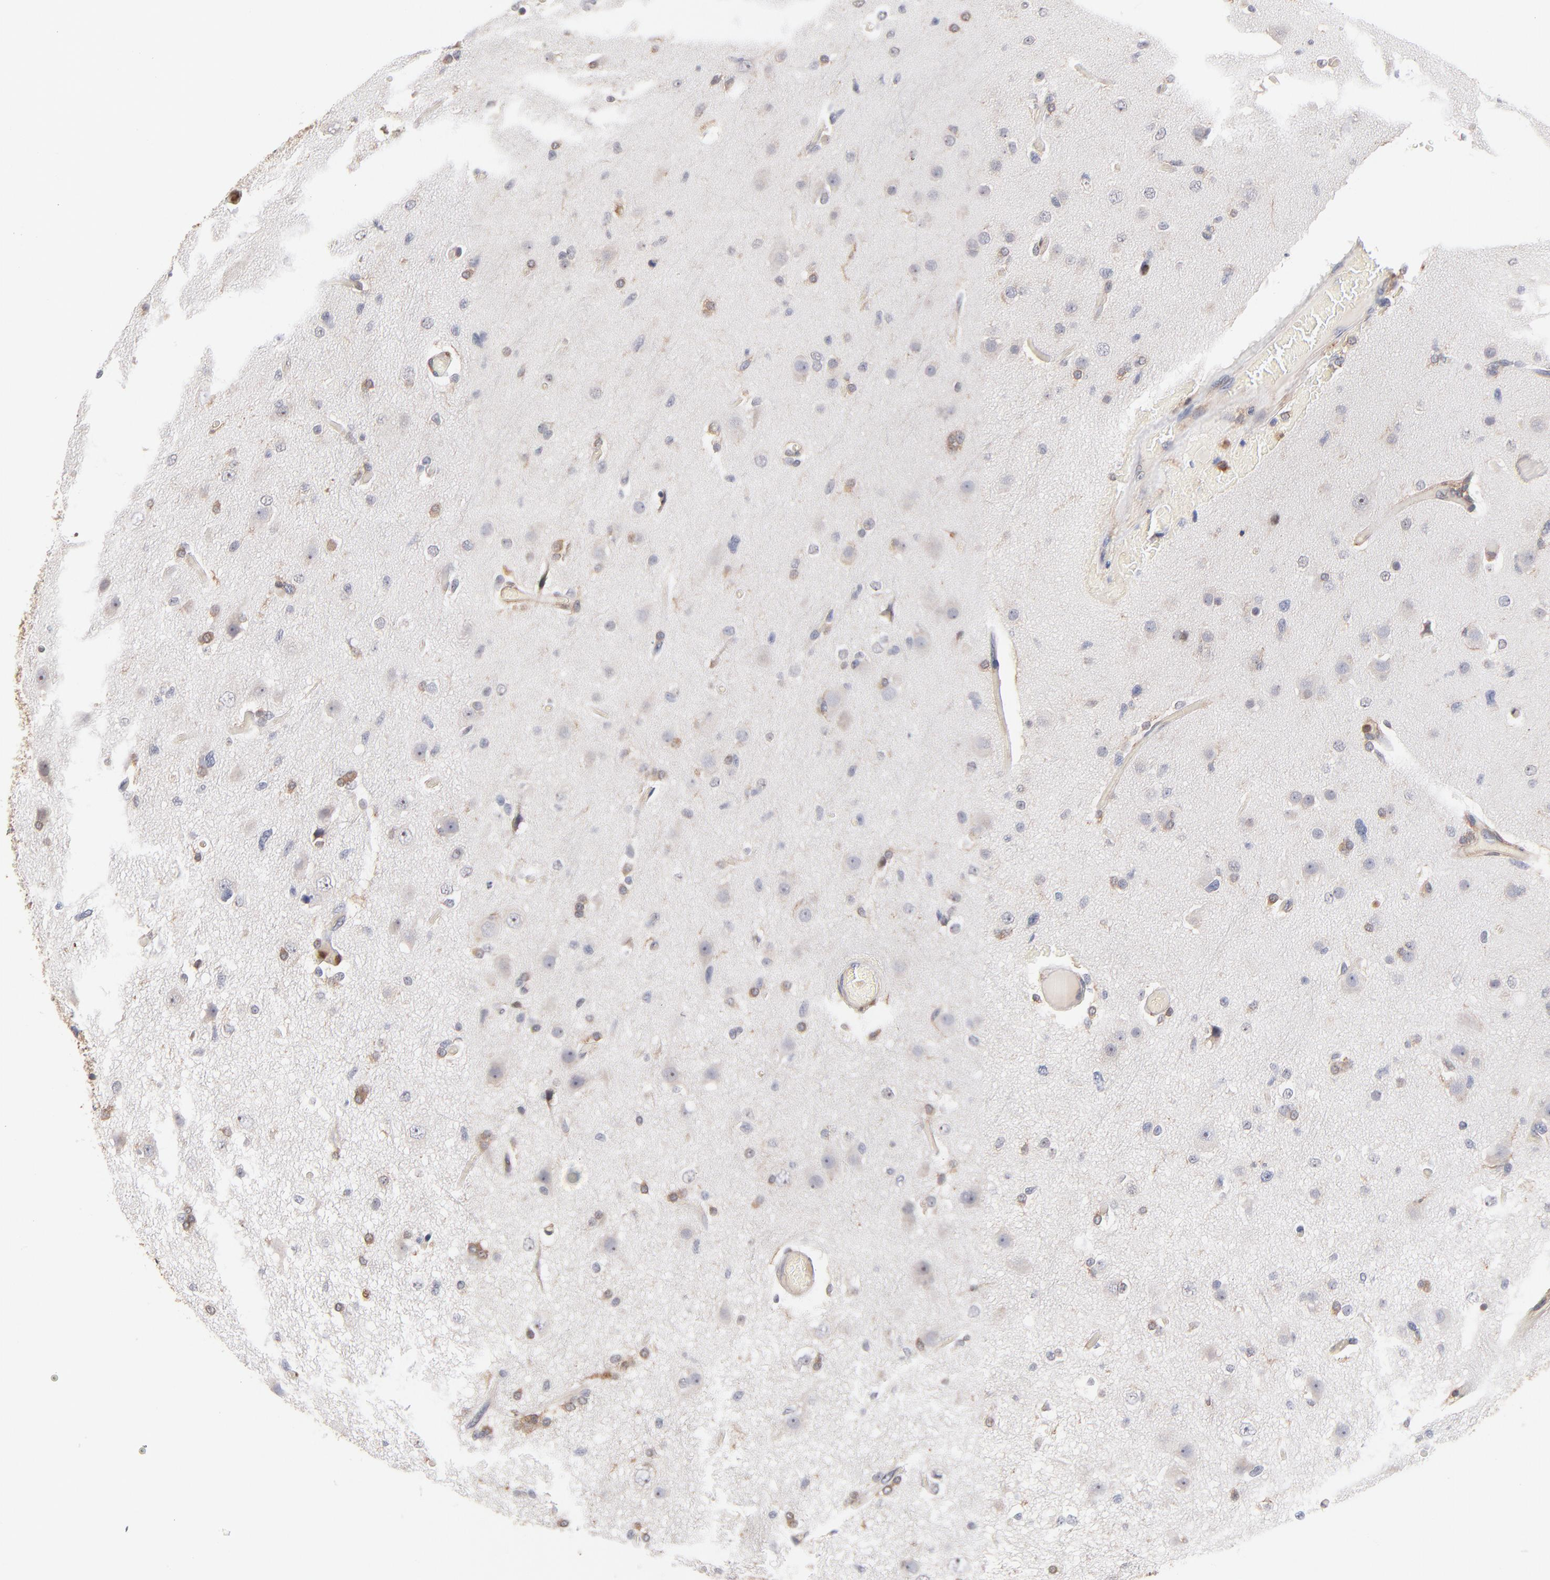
{"staining": {"intensity": "weak", "quantity": "<25%", "location": "cytoplasmic/membranous"}, "tissue": "glioma", "cell_type": "Tumor cells", "image_type": "cancer", "snomed": [{"axis": "morphology", "description": "Glioma, malignant, High grade"}, {"axis": "topography", "description": "Brain"}], "caption": "A micrograph of glioma stained for a protein demonstrates no brown staining in tumor cells. (Stains: DAB (3,3'-diaminobenzidine) IHC with hematoxylin counter stain, Microscopy: brightfield microscopy at high magnification).", "gene": "WIPF1", "patient": {"sex": "male", "age": 33}}